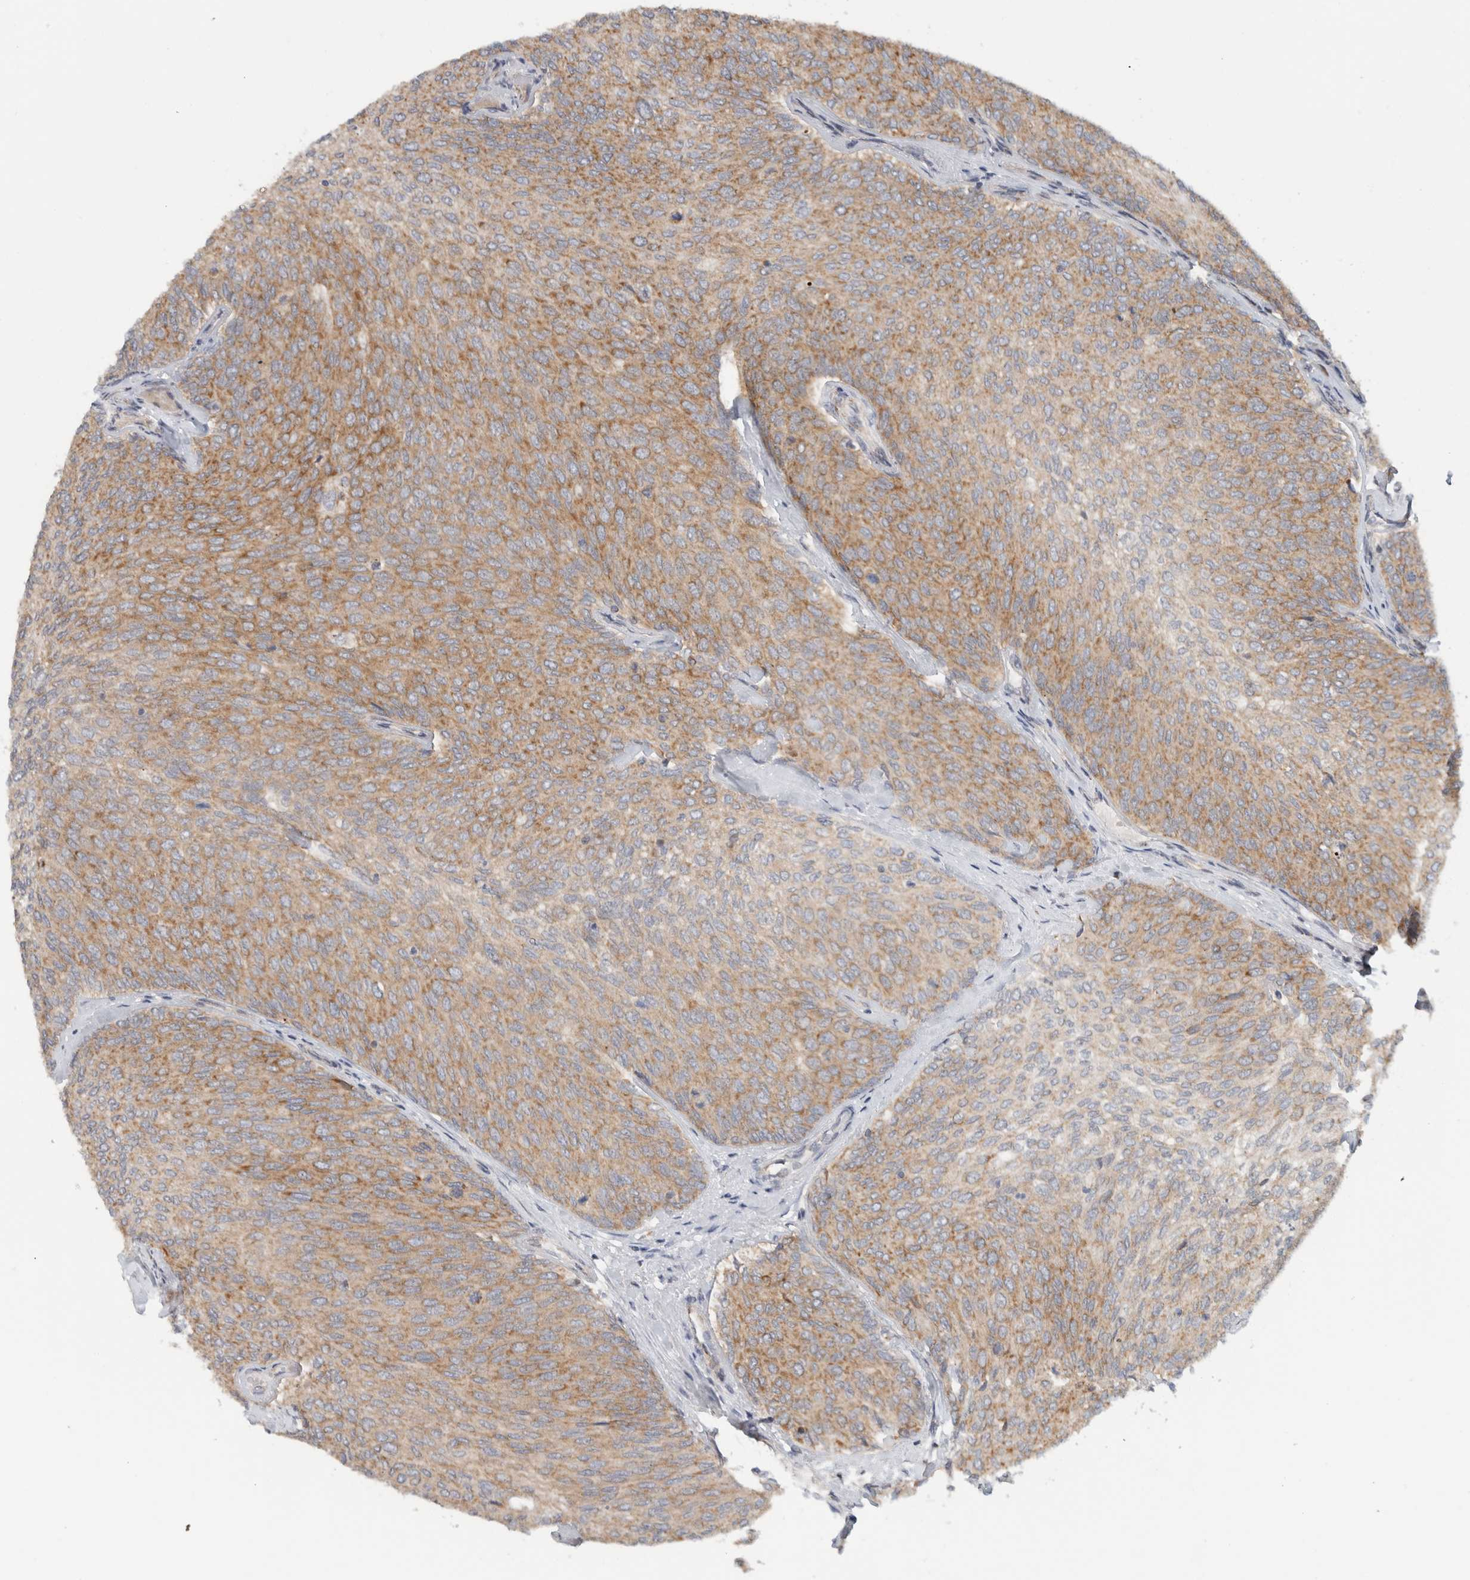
{"staining": {"intensity": "moderate", "quantity": ">75%", "location": "cytoplasmic/membranous"}, "tissue": "urothelial cancer", "cell_type": "Tumor cells", "image_type": "cancer", "snomed": [{"axis": "morphology", "description": "Urothelial carcinoma, Low grade"}, {"axis": "topography", "description": "Urinary bladder"}], "caption": "Immunohistochemistry (IHC) (DAB (3,3'-diaminobenzidine)) staining of urothelial cancer displays moderate cytoplasmic/membranous protein positivity in approximately >75% of tumor cells.", "gene": "CMC2", "patient": {"sex": "female", "age": 79}}